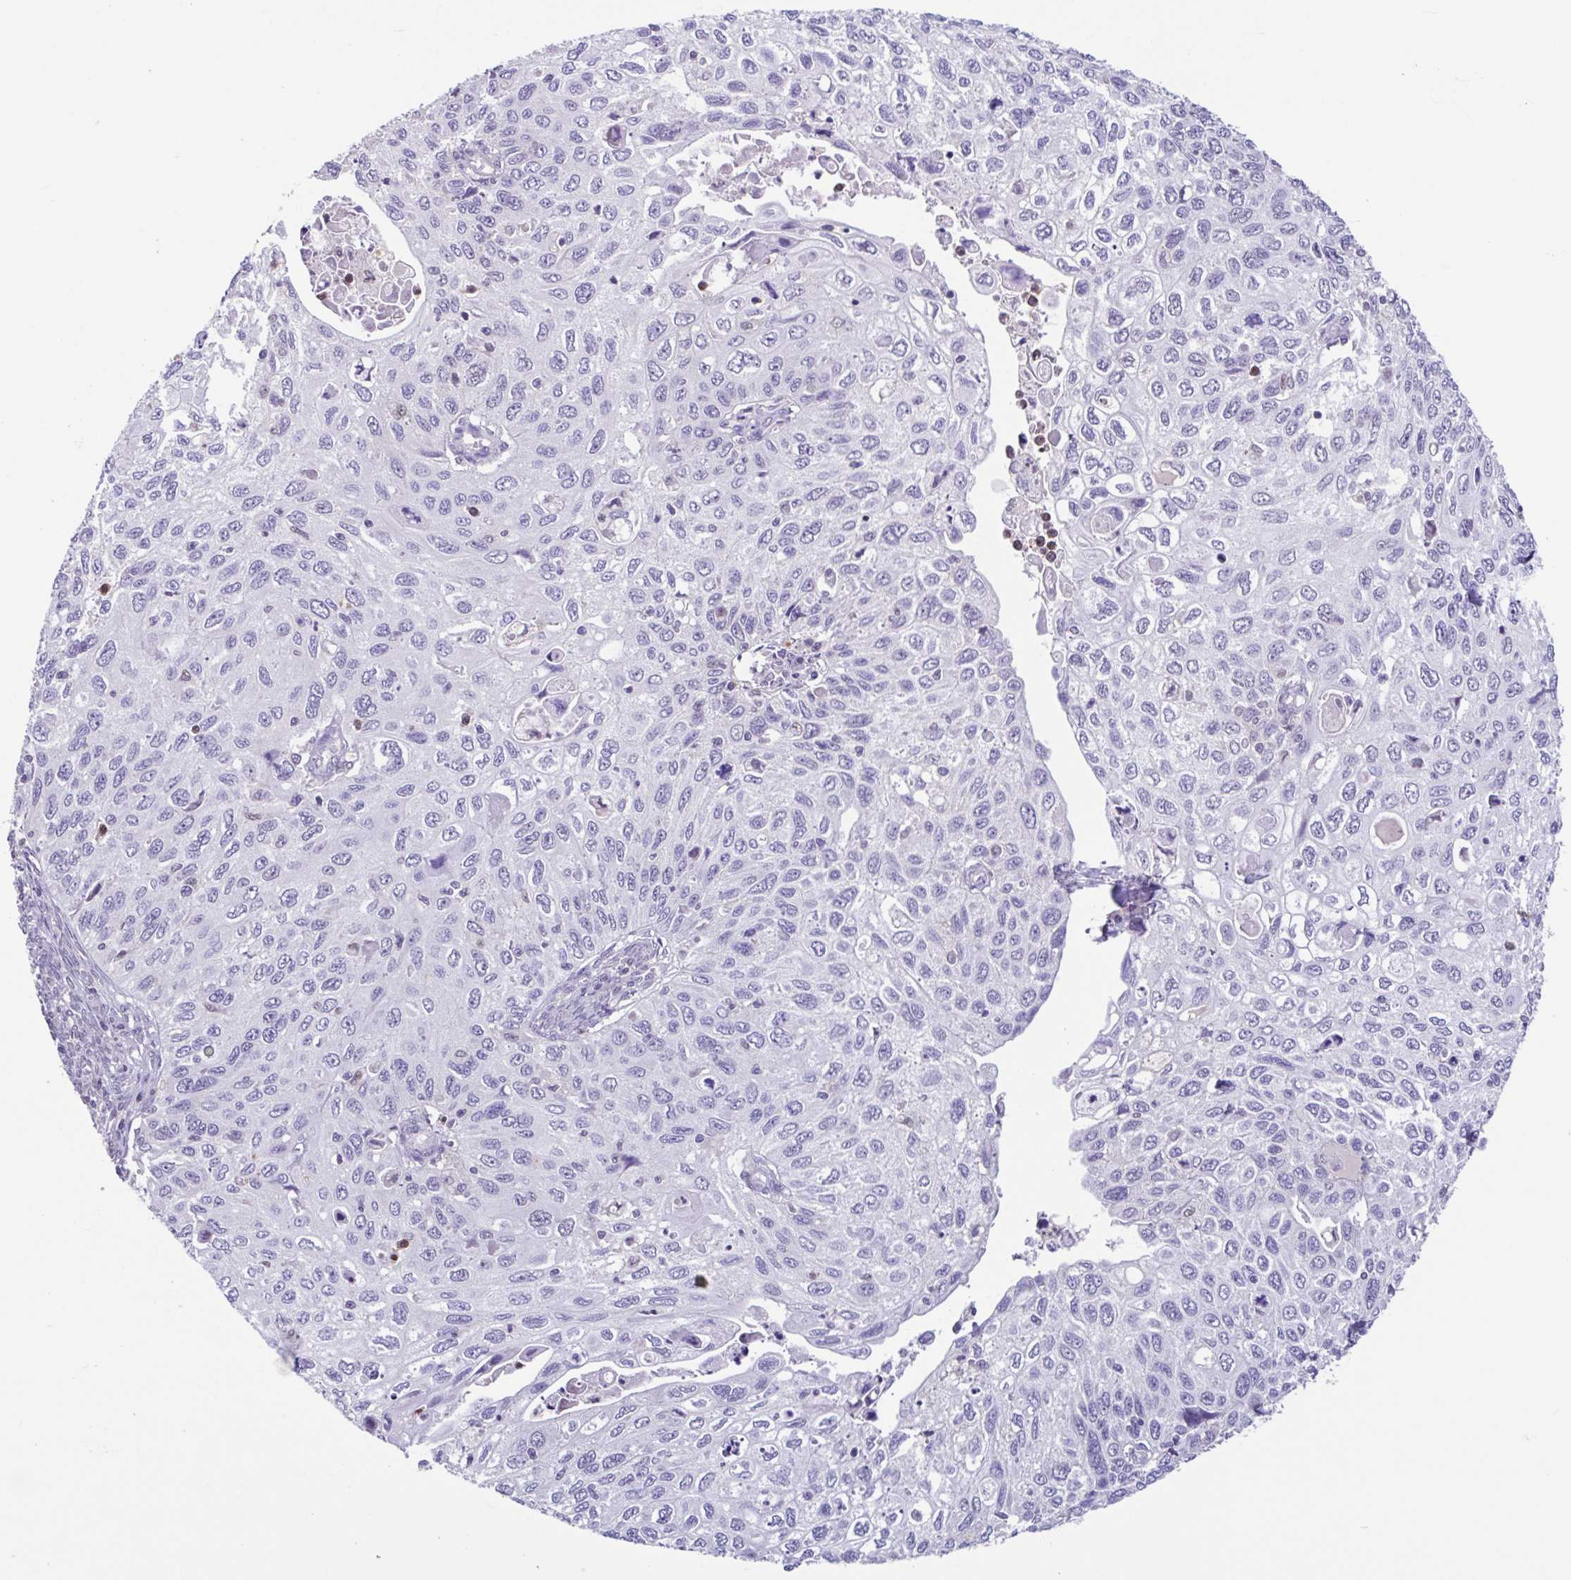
{"staining": {"intensity": "negative", "quantity": "none", "location": "none"}, "tissue": "cervical cancer", "cell_type": "Tumor cells", "image_type": "cancer", "snomed": [{"axis": "morphology", "description": "Squamous cell carcinoma, NOS"}, {"axis": "topography", "description": "Cervix"}], "caption": "Tumor cells are negative for protein expression in human cervical squamous cell carcinoma.", "gene": "ACTRT3", "patient": {"sex": "female", "age": 70}}